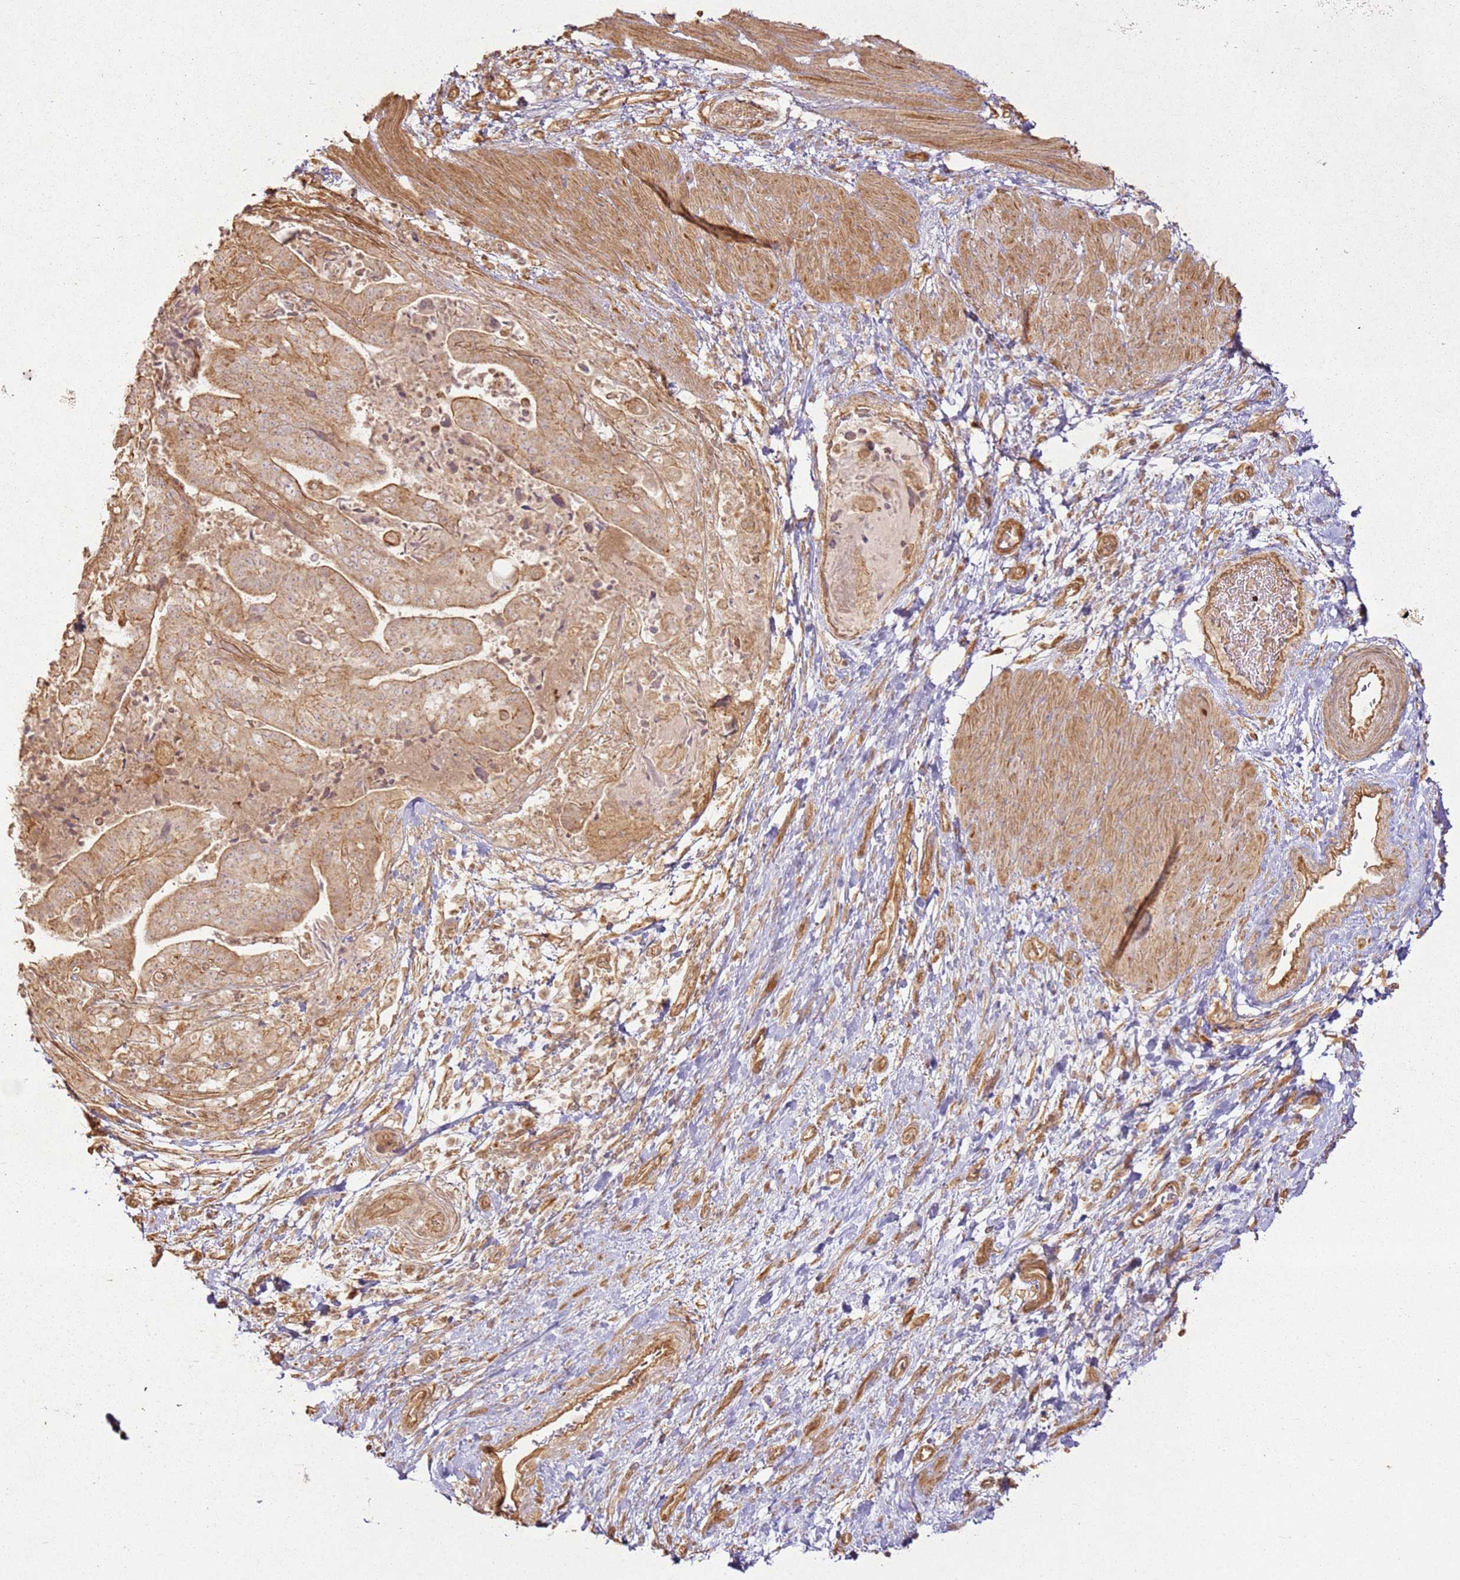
{"staining": {"intensity": "moderate", "quantity": ">75%", "location": "cytoplasmic/membranous"}, "tissue": "stomach cancer", "cell_type": "Tumor cells", "image_type": "cancer", "snomed": [{"axis": "morphology", "description": "Adenocarcinoma, NOS"}, {"axis": "topography", "description": "Stomach"}], "caption": "Protein staining reveals moderate cytoplasmic/membranous expression in approximately >75% of tumor cells in stomach cancer.", "gene": "ZNF776", "patient": {"sex": "male", "age": 48}}